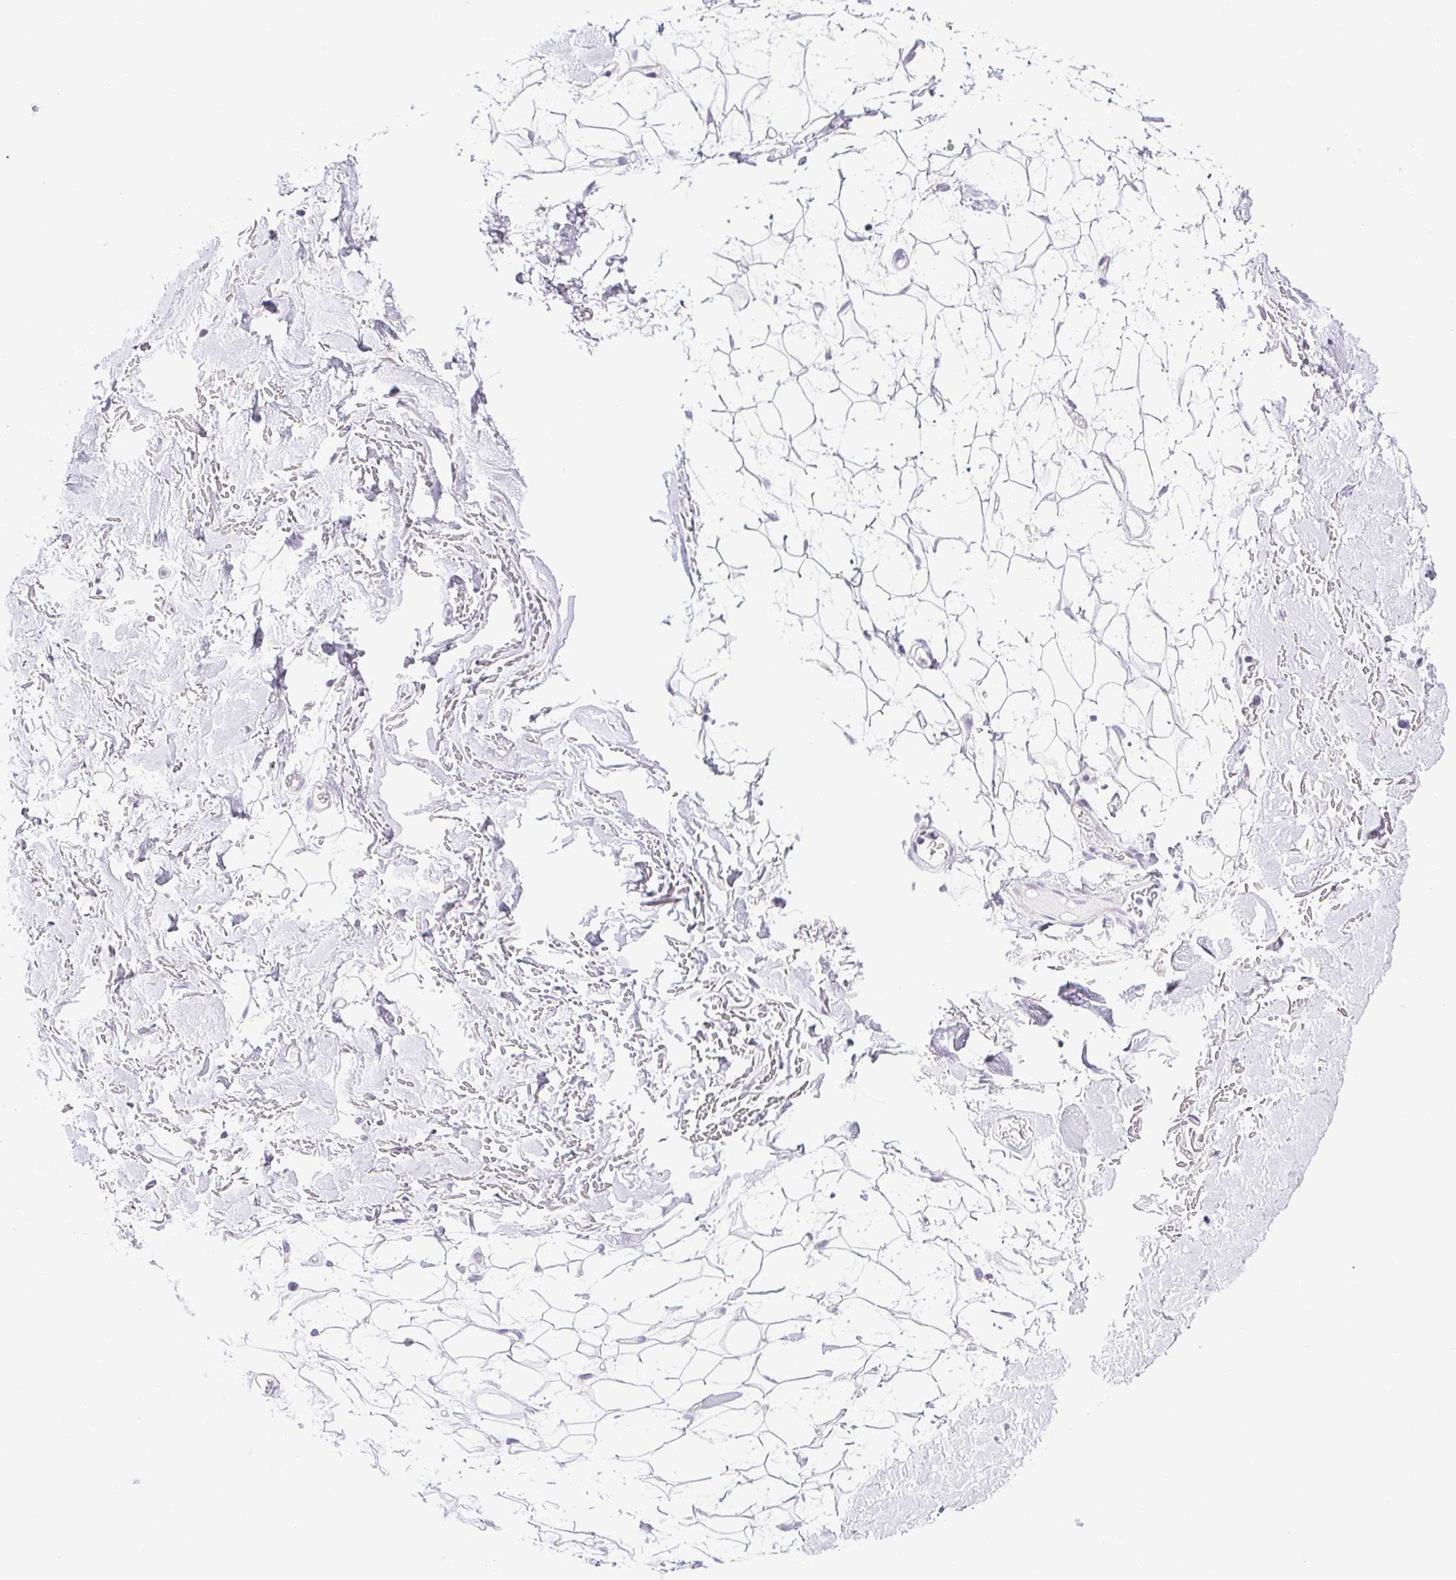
{"staining": {"intensity": "negative", "quantity": "none", "location": "none"}, "tissue": "adipose tissue", "cell_type": "Adipocytes", "image_type": "normal", "snomed": [{"axis": "morphology", "description": "Normal tissue, NOS"}, {"axis": "topography", "description": "Anal"}, {"axis": "topography", "description": "Peripheral nerve tissue"}], "caption": "The image demonstrates no significant staining in adipocytes of adipose tissue.", "gene": "PAPPA2", "patient": {"sex": "male", "age": 78}}